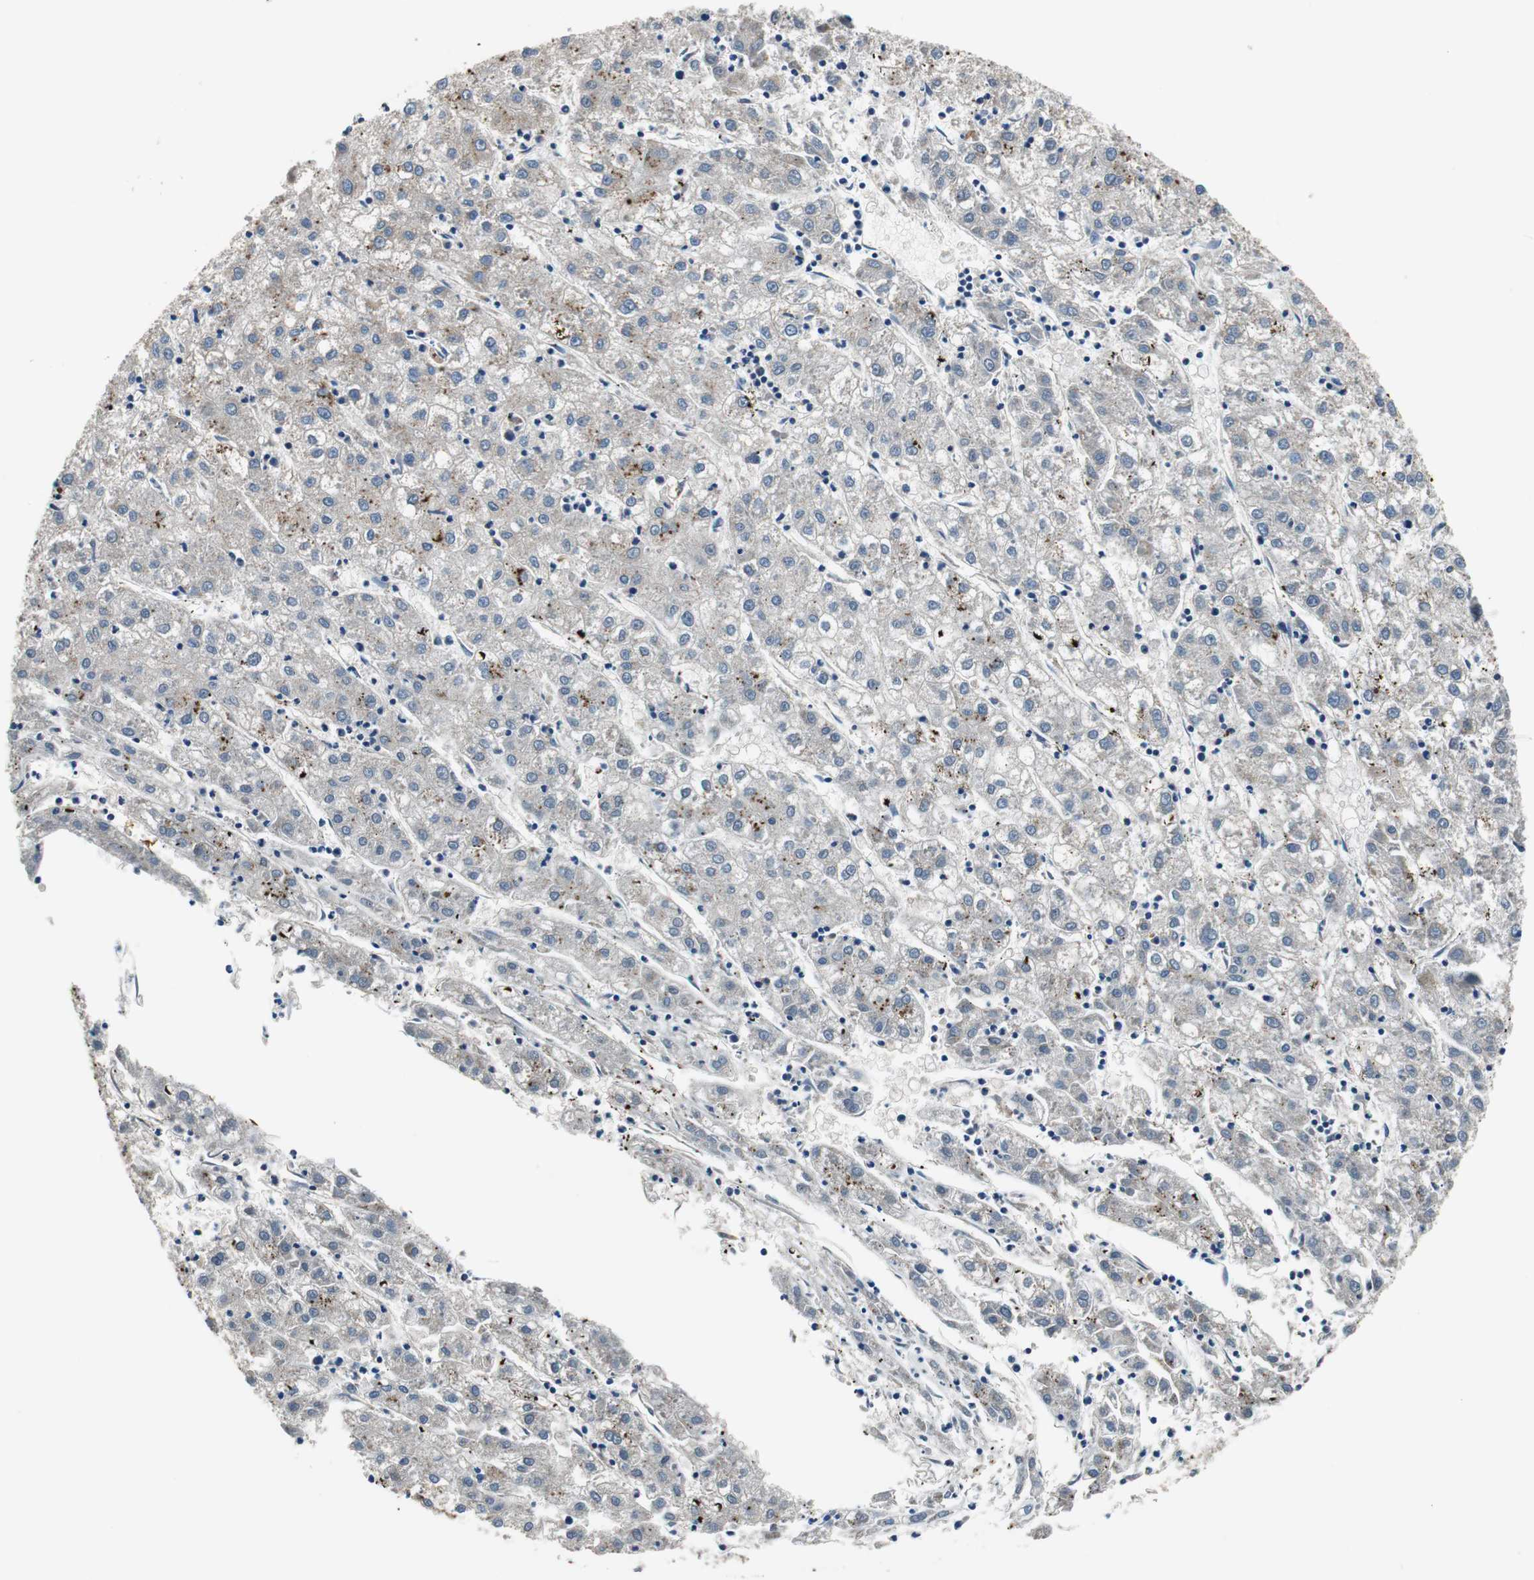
{"staining": {"intensity": "weak", "quantity": ">75%", "location": "cytoplasmic/membranous"}, "tissue": "liver cancer", "cell_type": "Tumor cells", "image_type": "cancer", "snomed": [{"axis": "morphology", "description": "Carcinoma, Hepatocellular, NOS"}, {"axis": "topography", "description": "Liver"}], "caption": "Tumor cells show weak cytoplasmic/membranous expression in approximately >75% of cells in liver cancer.", "gene": "NLGN1", "patient": {"sex": "male", "age": 72}}